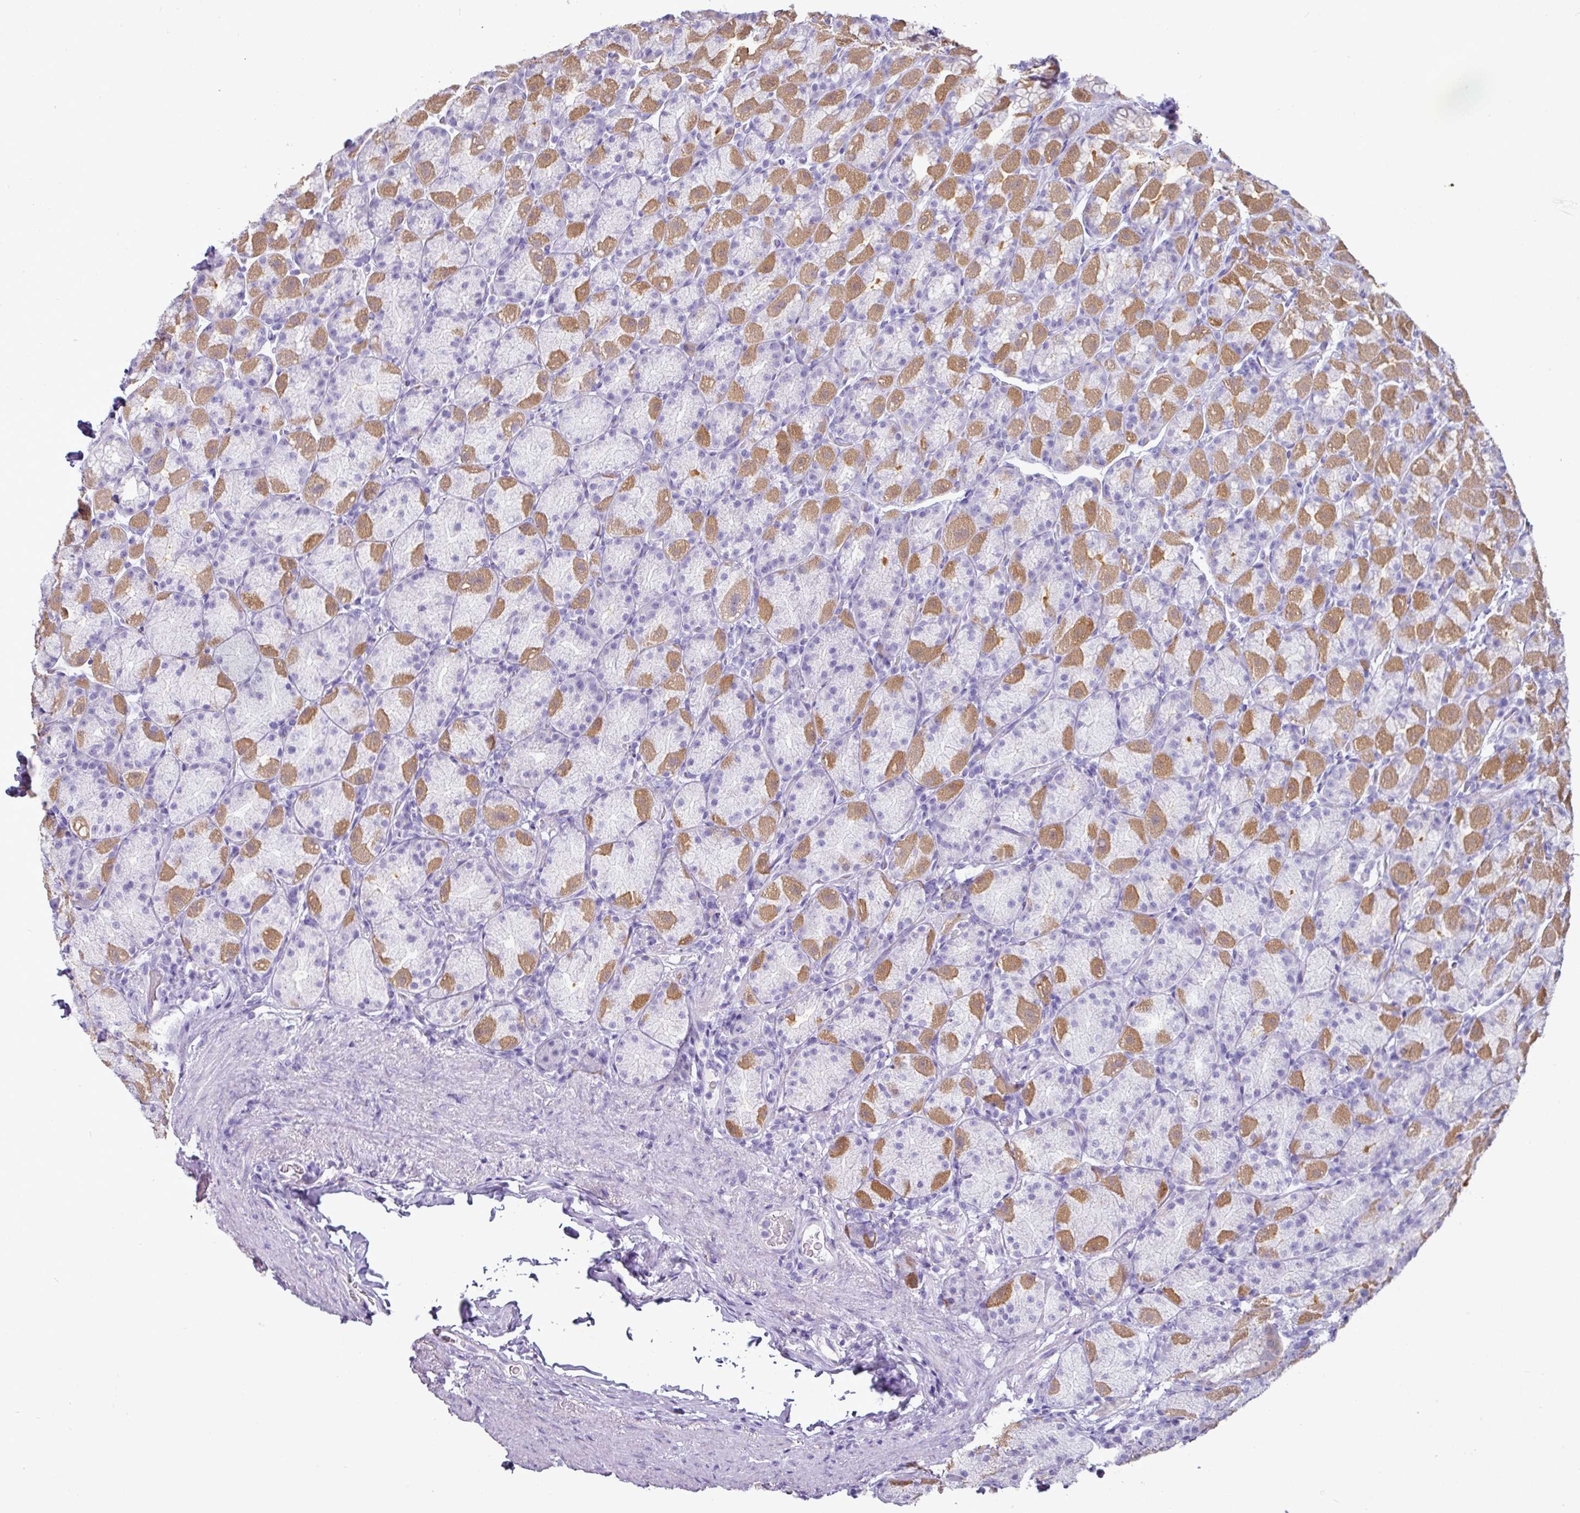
{"staining": {"intensity": "moderate", "quantity": "25%-75%", "location": "cytoplasmic/membranous"}, "tissue": "stomach", "cell_type": "Glandular cells", "image_type": "normal", "snomed": [{"axis": "morphology", "description": "Normal tissue, NOS"}, {"axis": "topography", "description": "Stomach, upper"}, {"axis": "topography", "description": "Stomach"}], "caption": "Stomach stained with DAB (3,3'-diaminobenzidine) immunohistochemistry shows medium levels of moderate cytoplasmic/membranous staining in approximately 25%-75% of glandular cells.", "gene": "GSTA1", "patient": {"sex": "male", "age": 68}}